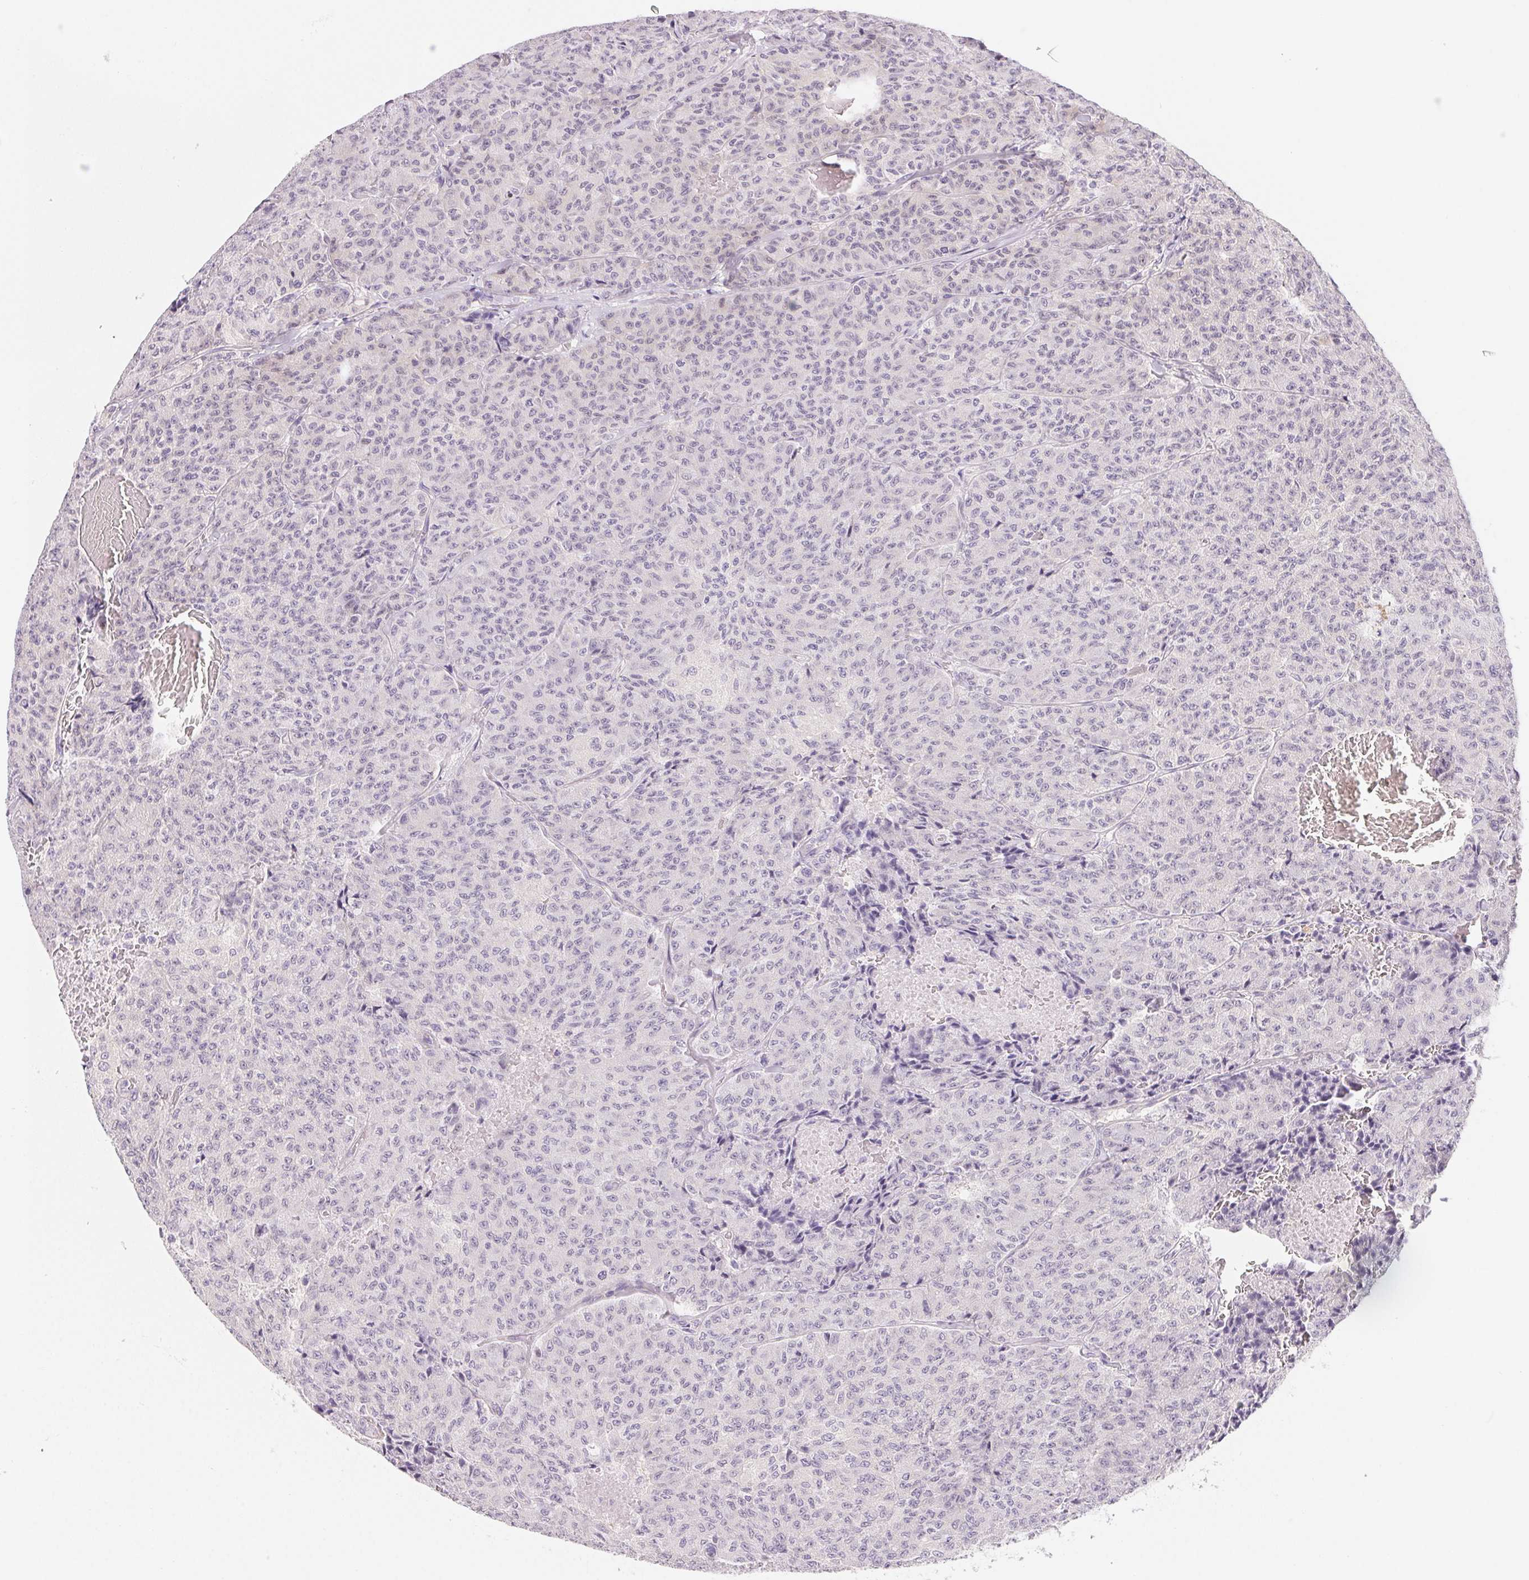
{"staining": {"intensity": "negative", "quantity": "none", "location": "none"}, "tissue": "carcinoid", "cell_type": "Tumor cells", "image_type": "cancer", "snomed": [{"axis": "morphology", "description": "Carcinoid, malignant, NOS"}, {"axis": "topography", "description": "Lung"}], "caption": "Immunohistochemistry (IHC) of malignant carcinoid exhibits no staining in tumor cells.", "gene": "CTNND2", "patient": {"sex": "male", "age": 71}}